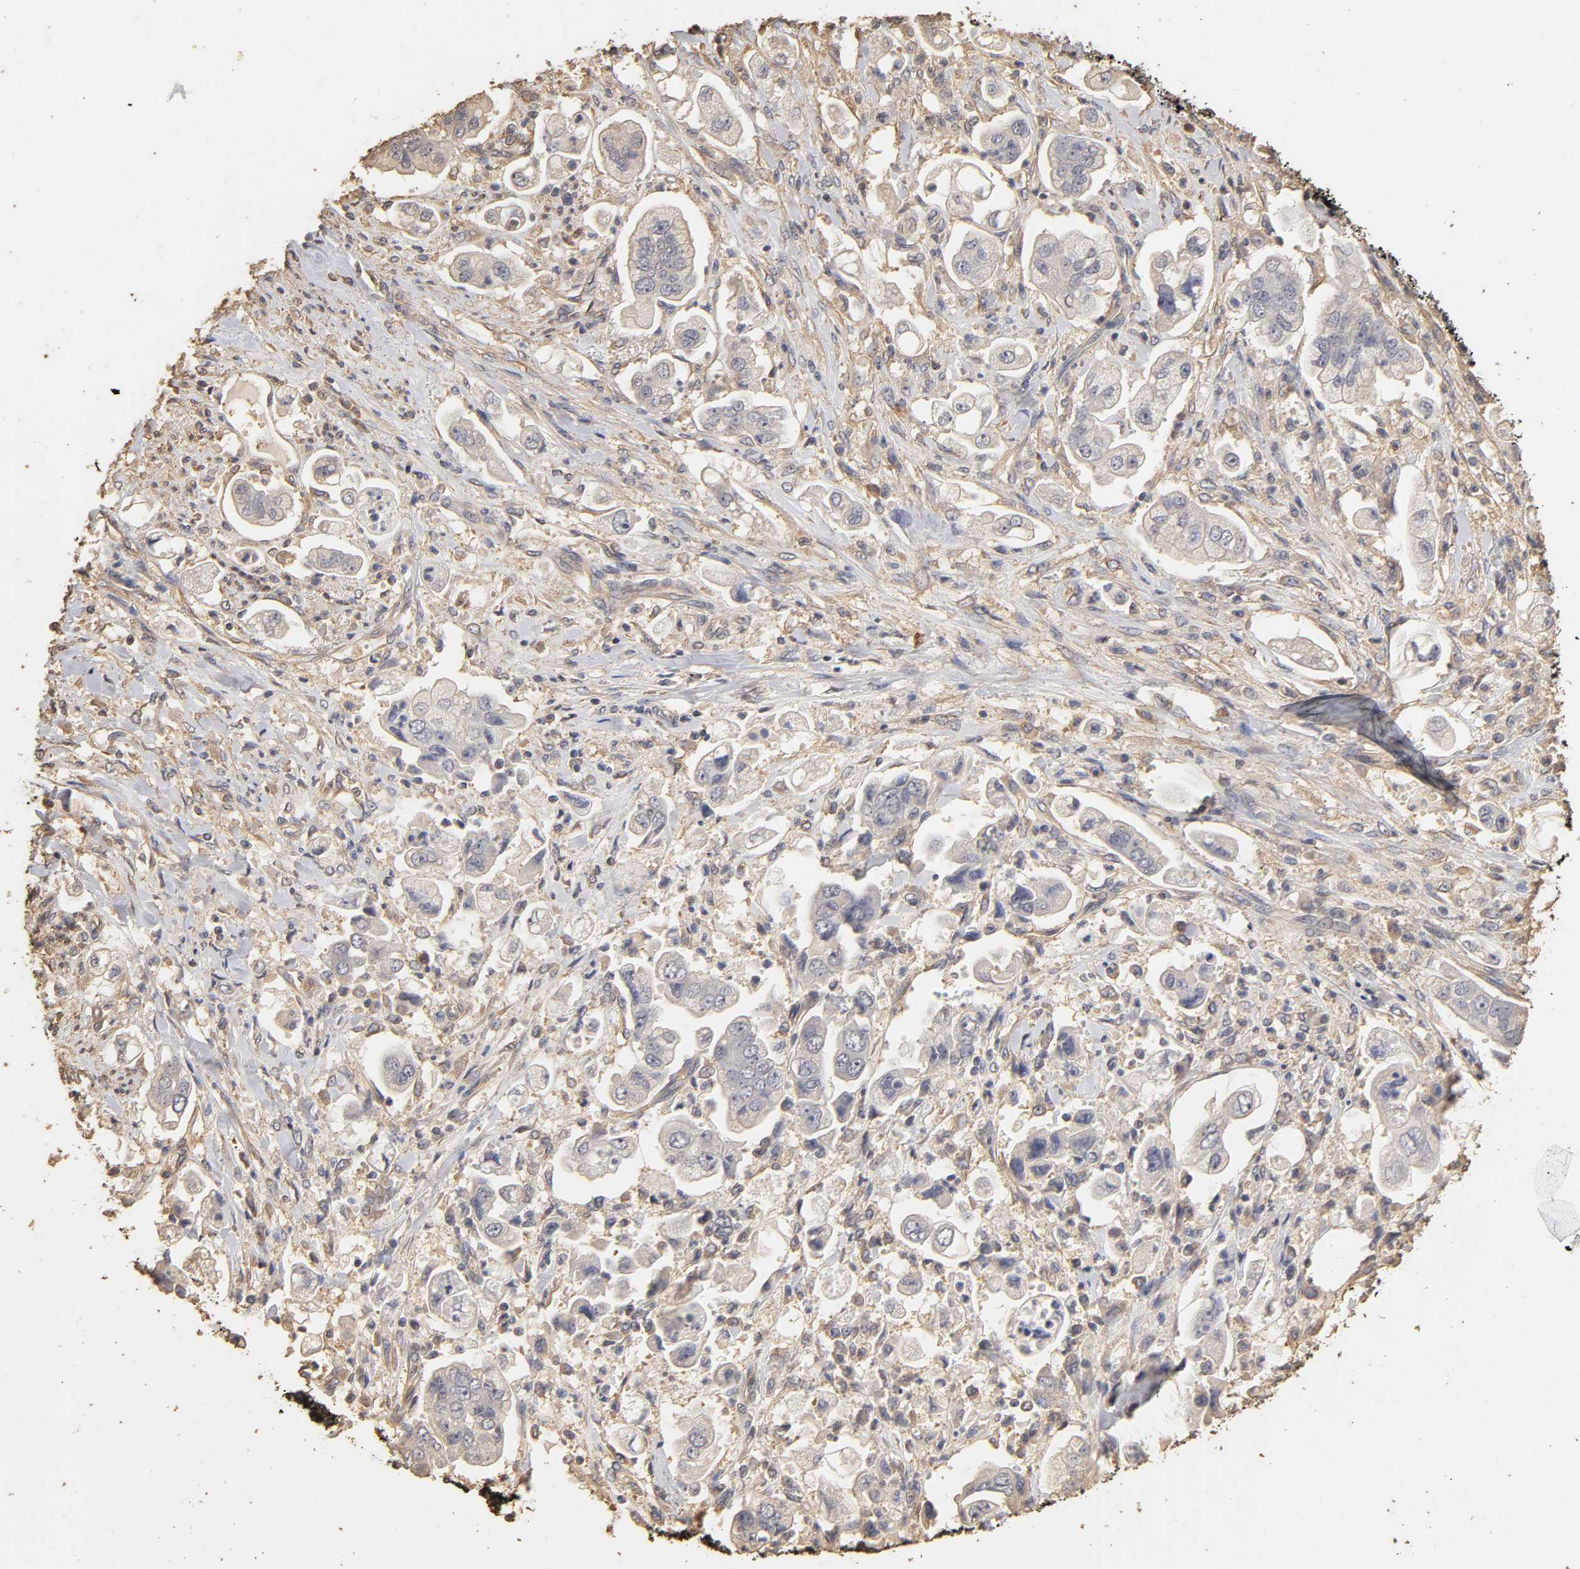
{"staining": {"intensity": "negative", "quantity": "none", "location": "none"}, "tissue": "stomach cancer", "cell_type": "Tumor cells", "image_type": "cancer", "snomed": [{"axis": "morphology", "description": "Adenocarcinoma, NOS"}, {"axis": "topography", "description": "Stomach"}], "caption": "This photomicrograph is of stomach cancer (adenocarcinoma) stained with IHC to label a protein in brown with the nuclei are counter-stained blue. There is no staining in tumor cells.", "gene": "VSIG4", "patient": {"sex": "male", "age": 62}}